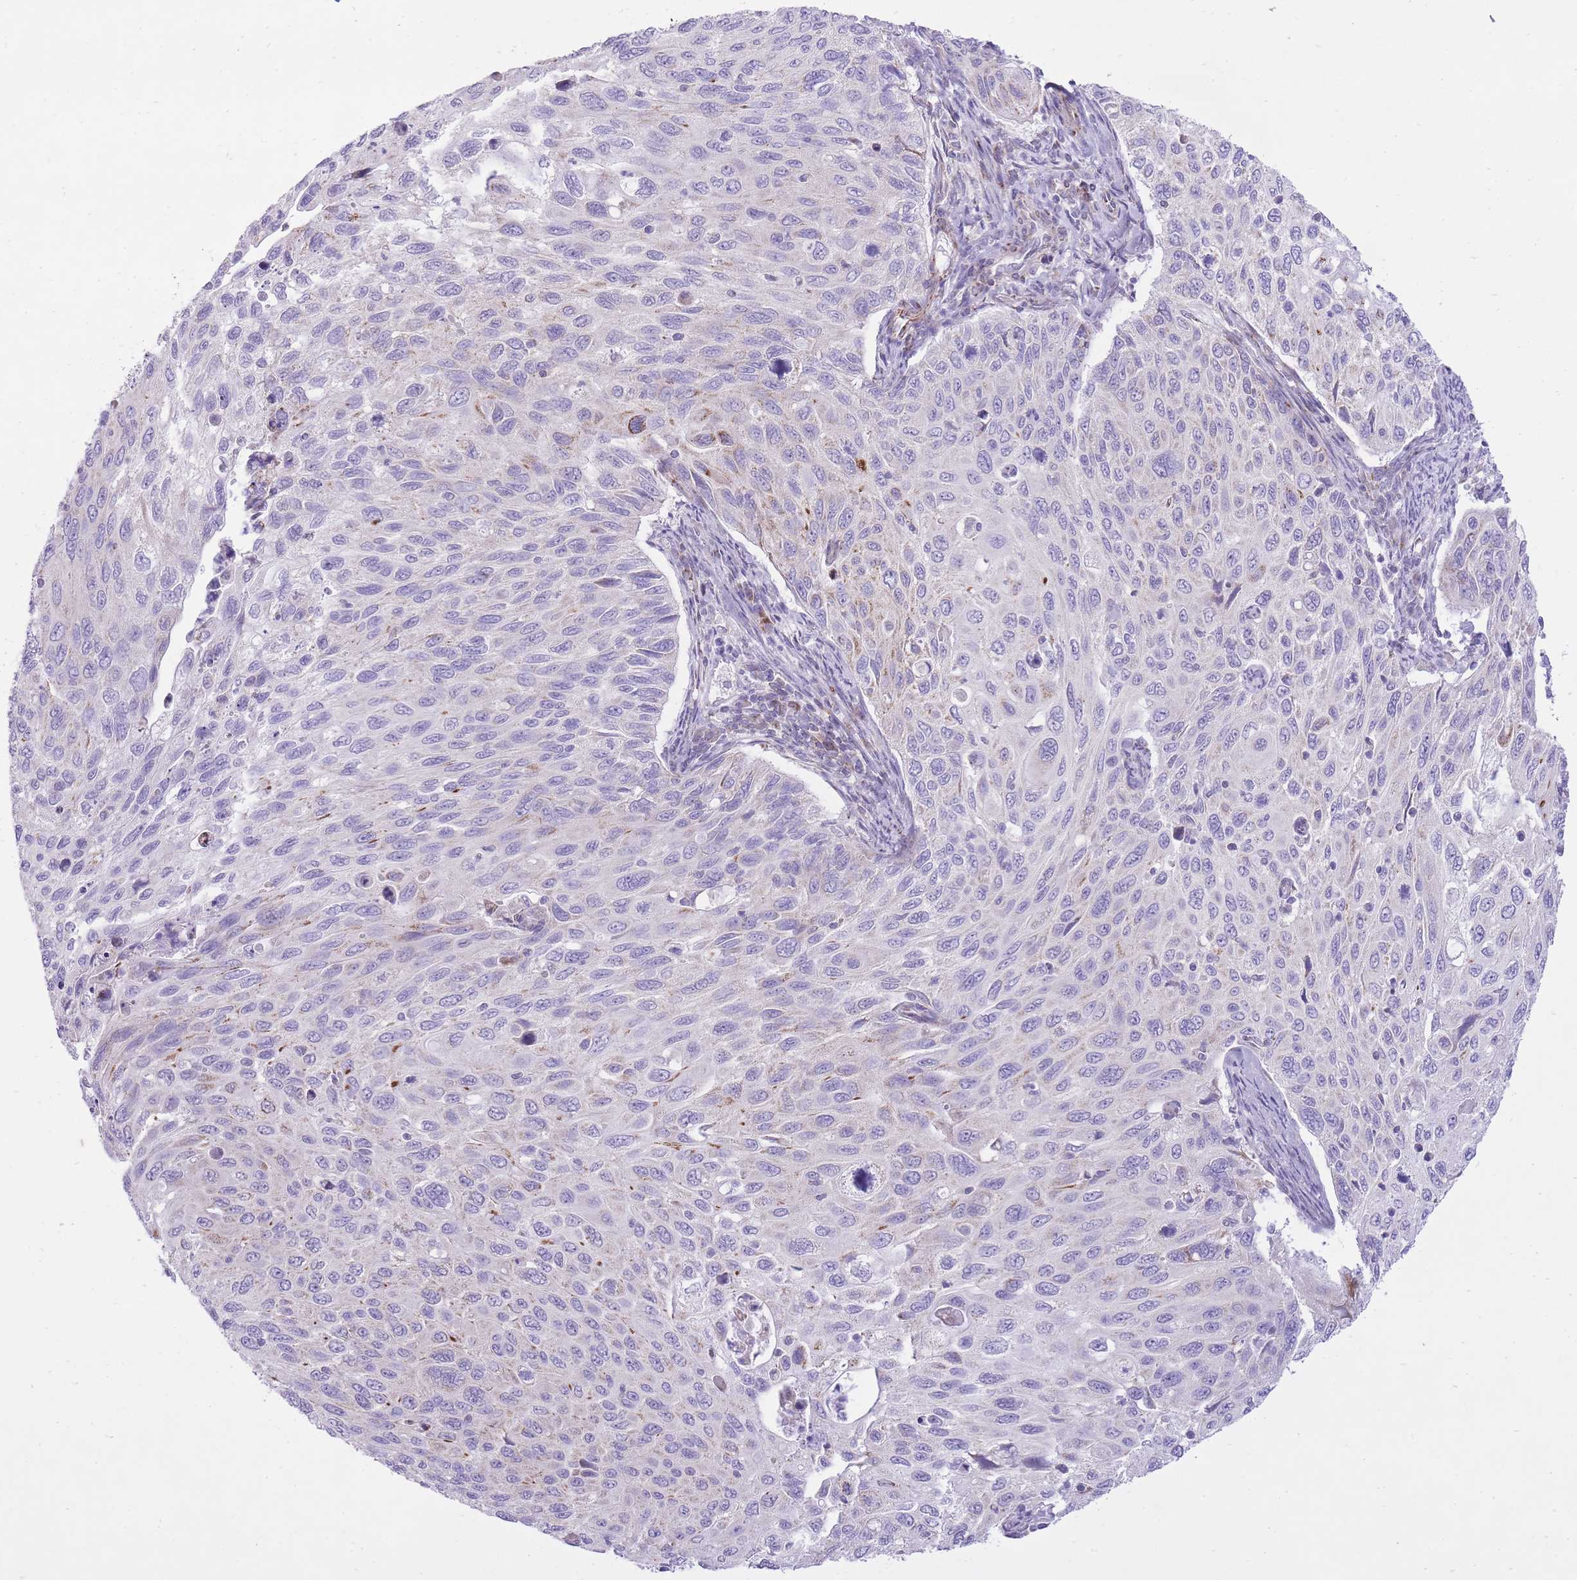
{"staining": {"intensity": "negative", "quantity": "none", "location": "none"}, "tissue": "cervical cancer", "cell_type": "Tumor cells", "image_type": "cancer", "snomed": [{"axis": "morphology", "description": "Squamous cell carcinoma, NOS"}, {"axis": "topography", "description": "Cervix"}], "caption": "Immunohistochemistry micrograph of cervical cancer stained for a protein (brown), which displays no staining in tumor cells.", "gene": "DENND2D", "patient": {"sex": "female", "age": 70}}